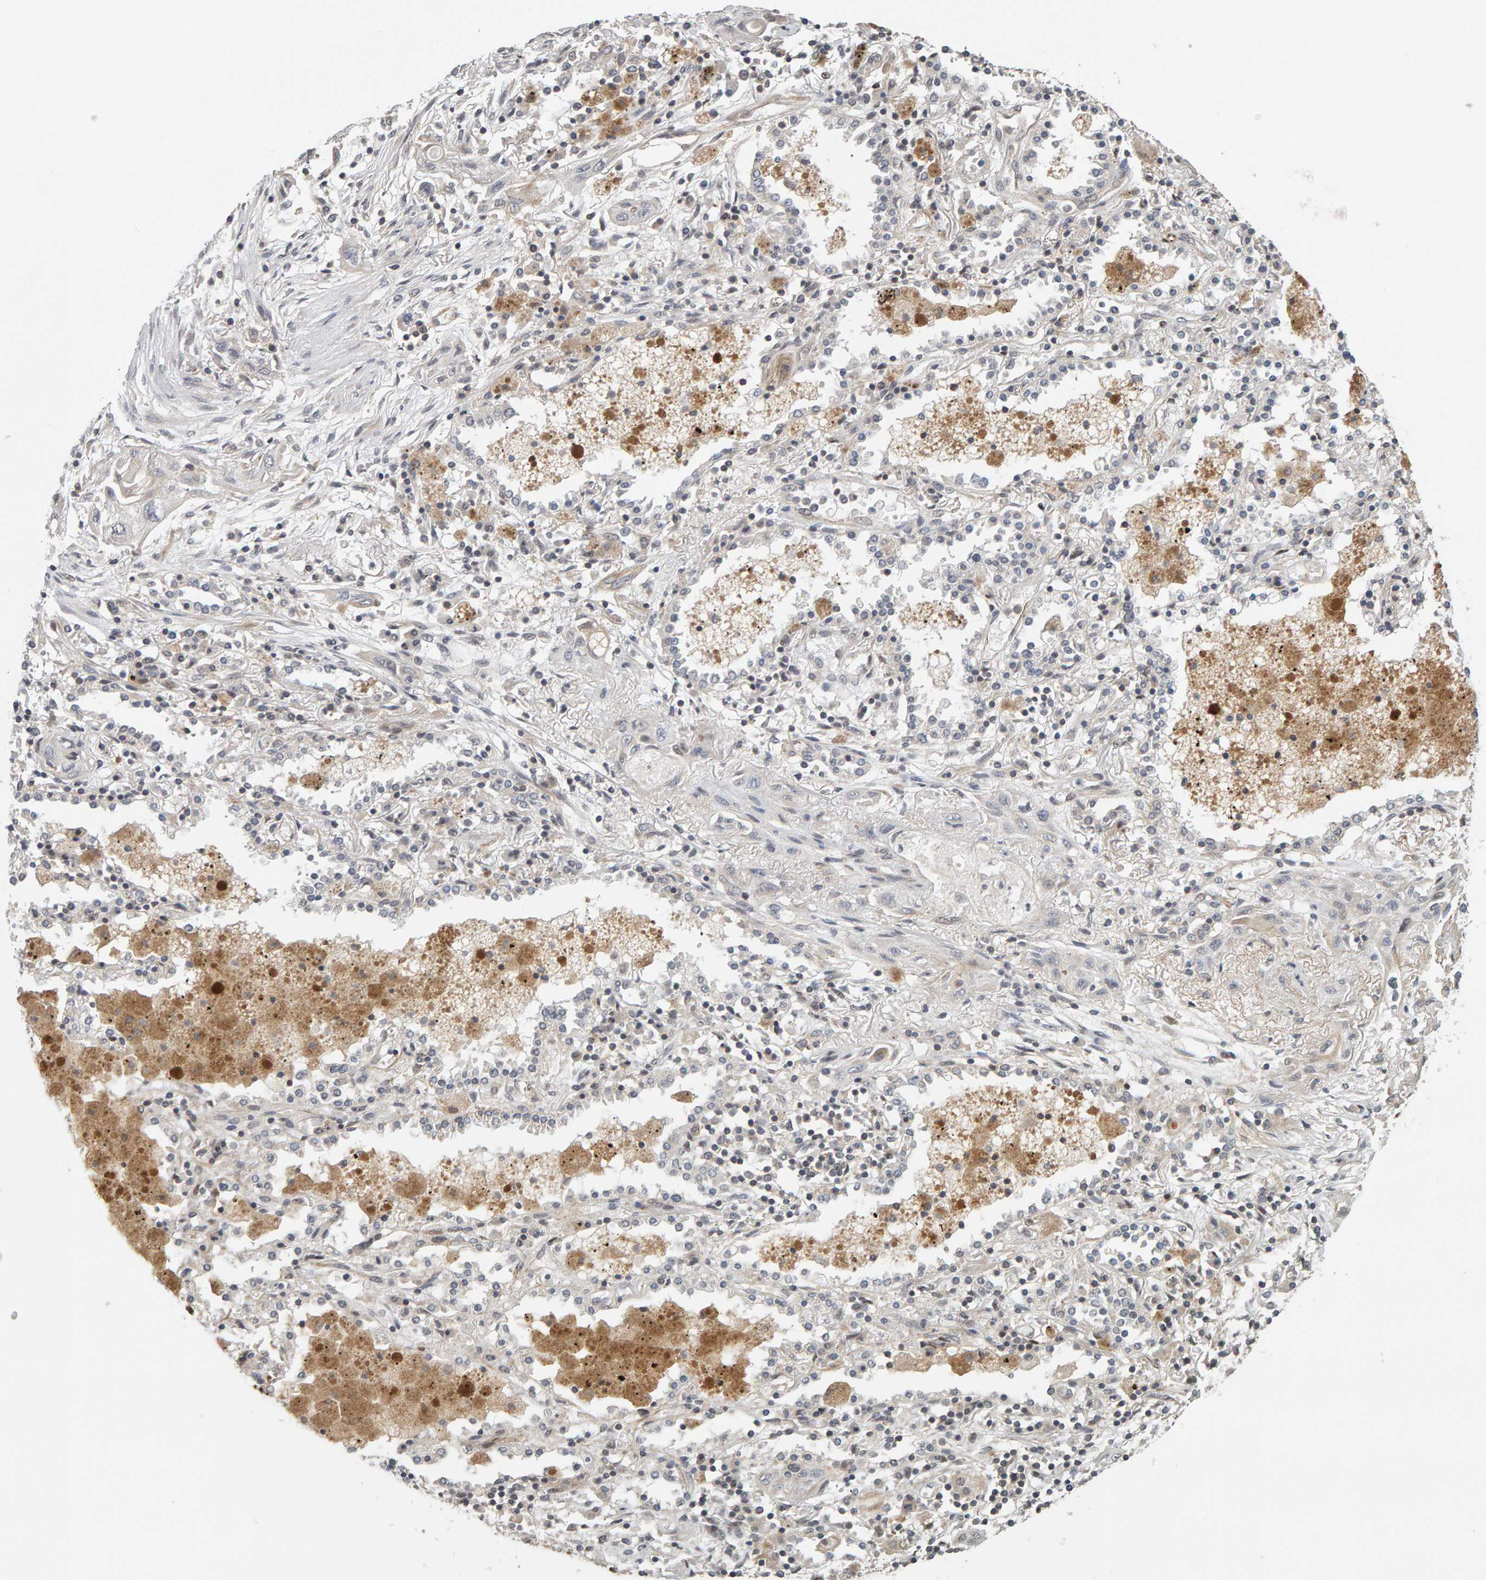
{"staining": {"intensity": "negative", "quantity": "none", "location": "none"}, "tissue": "lung cancer", "cell_type": "Tumor cells", "image_type": "cancer", "snomed": [{"axis": "morphology", "description": "Squamous cell carcinoma, NOS"}, {"axis": "topography", "description": "Lung"}], "caption": "Protein analysis of lung cancer exhibits no significant staining in tumor cells. The staining is performed using DAB brown chromogen with nuclei counter-stained in using hematoxylin.", "gene": "TEFM", "patient": {"sex": "female", "age": 47}}